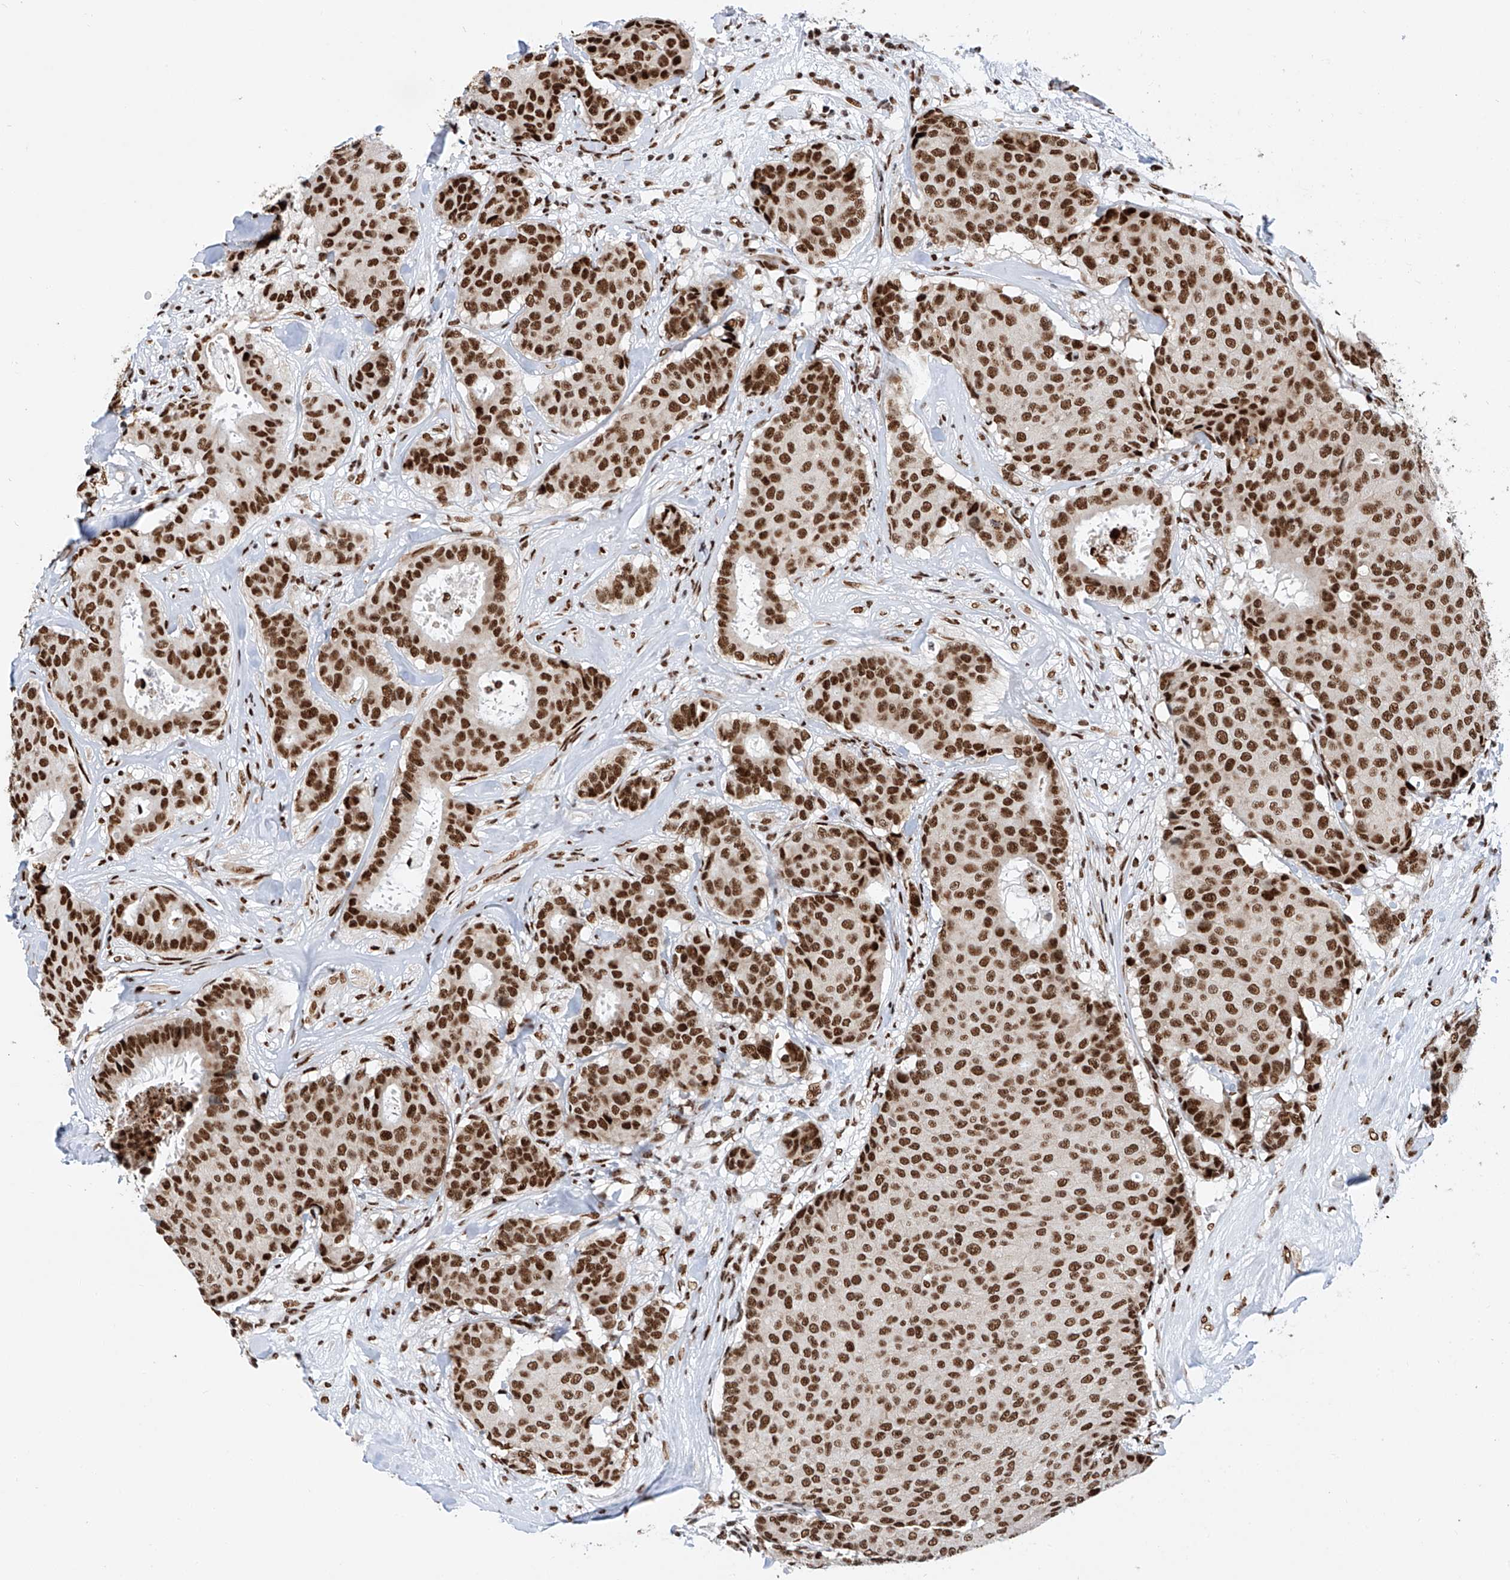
{"staining": {"intensity": "strong", "quantity": ">75%", "location": "nuclear"}, "tissue": "breast cancer", "cell_type": "Tumor cells", "image_type": "cancer", "snomed": [{"axis": "morphology", "description": "Duct carcinoma"}, {"axis": "topography", "description": "Breast"}], "caption": "Protein analysis of breast intraductal carcinoma tissue demonstrates strong nuclear staining in approximately >75% of tumor cells.", "gene": "SRSF6", "patient": {"sex": "female", "age": 75}}